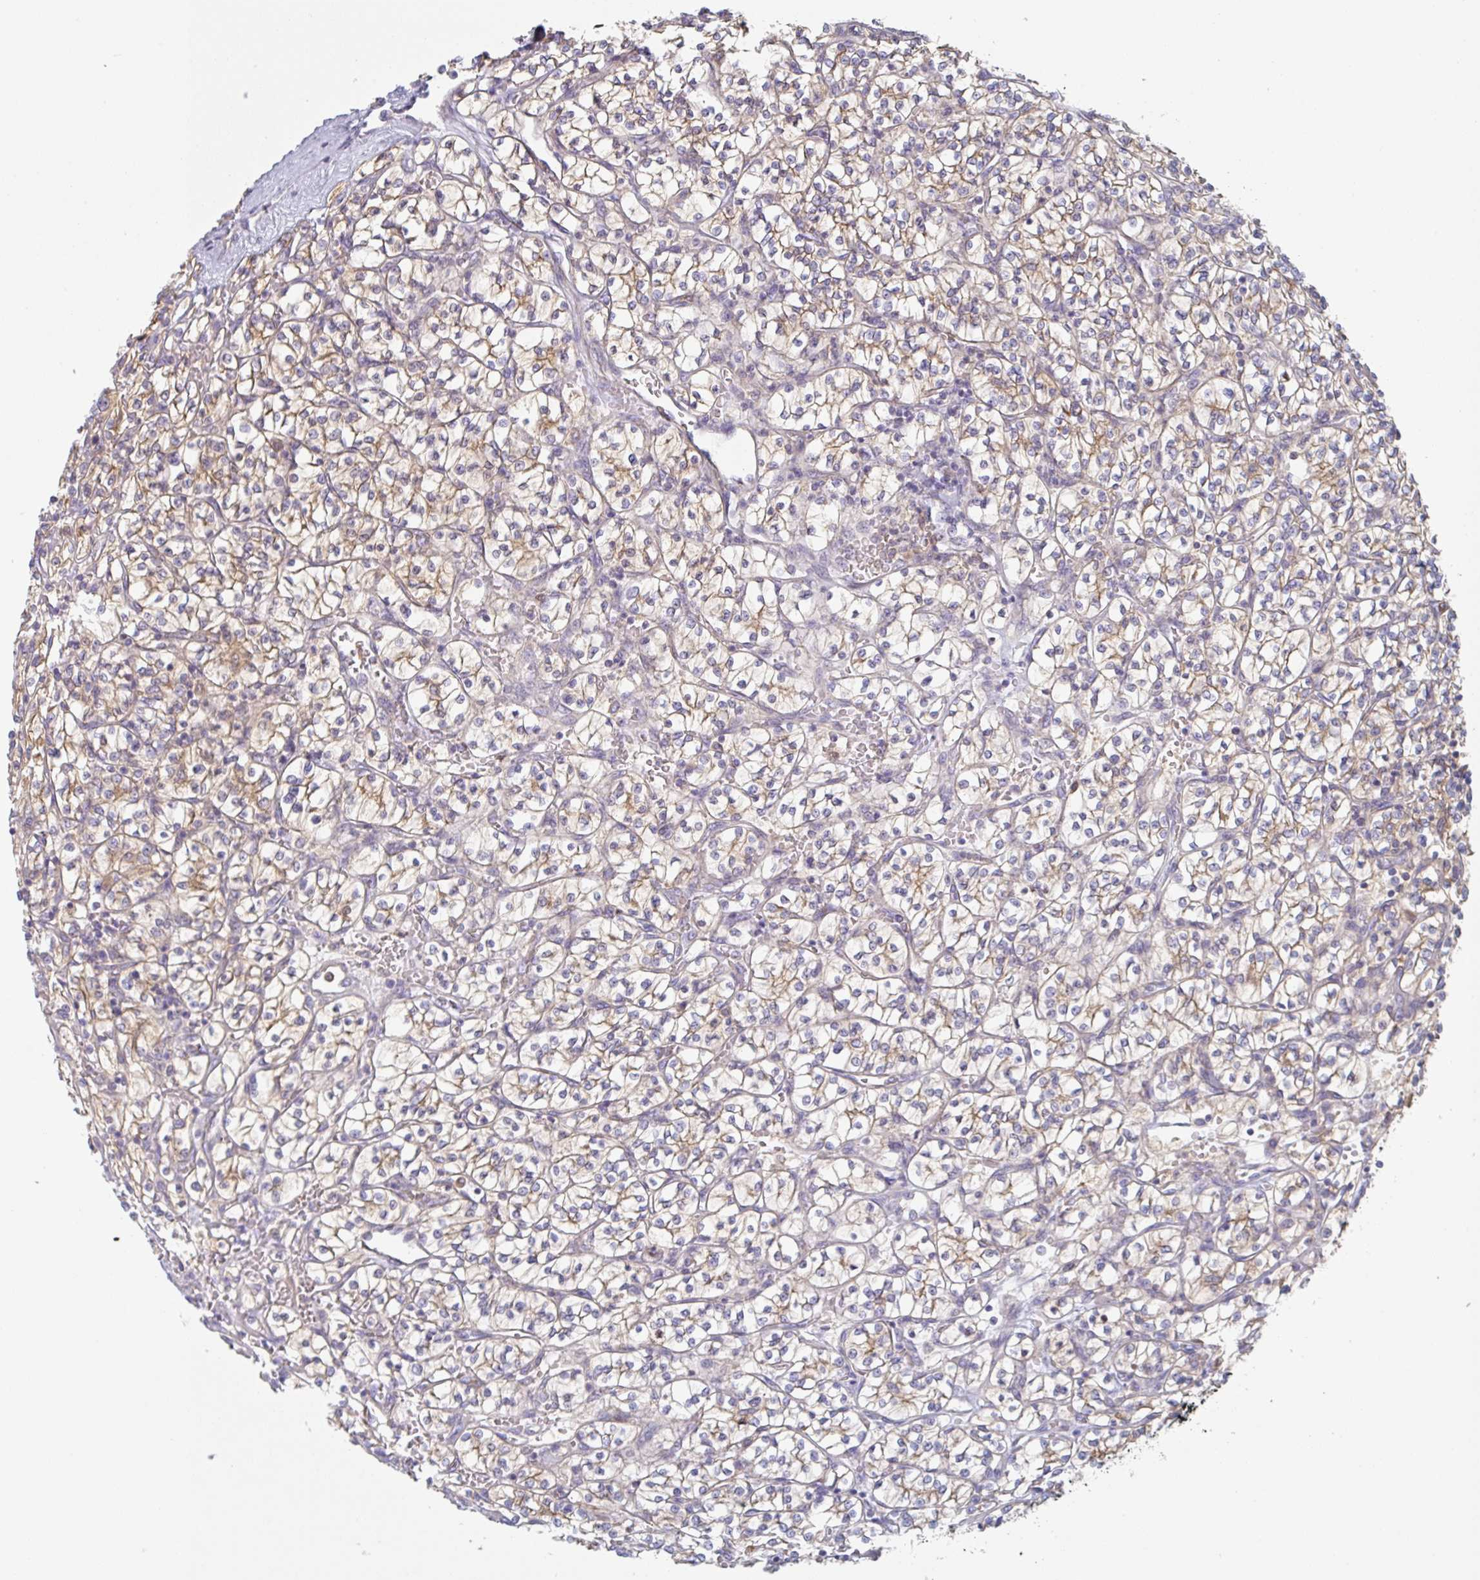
{"staining": {"intensity": "weak", "quantity": ">75%", "location": "cytoplasmic/membranous"}, "tissue": "renal cancer", "cell_type": "Tumor cells", "image_type": "cancer", "snomed": [{"axis": "morphology", "description": "Adenocarcinoma, NOS"}, {"axis": "topography", "description": "Kidney"}], "caption": "There is low levels of weak cytoplasmic/membranous expression in tumor cells of renal cancer, as demonstrated by immunohistochemical staining (brown color).", "gene": "AMPD2", "patient": {"sex": "female", "age": 64}}